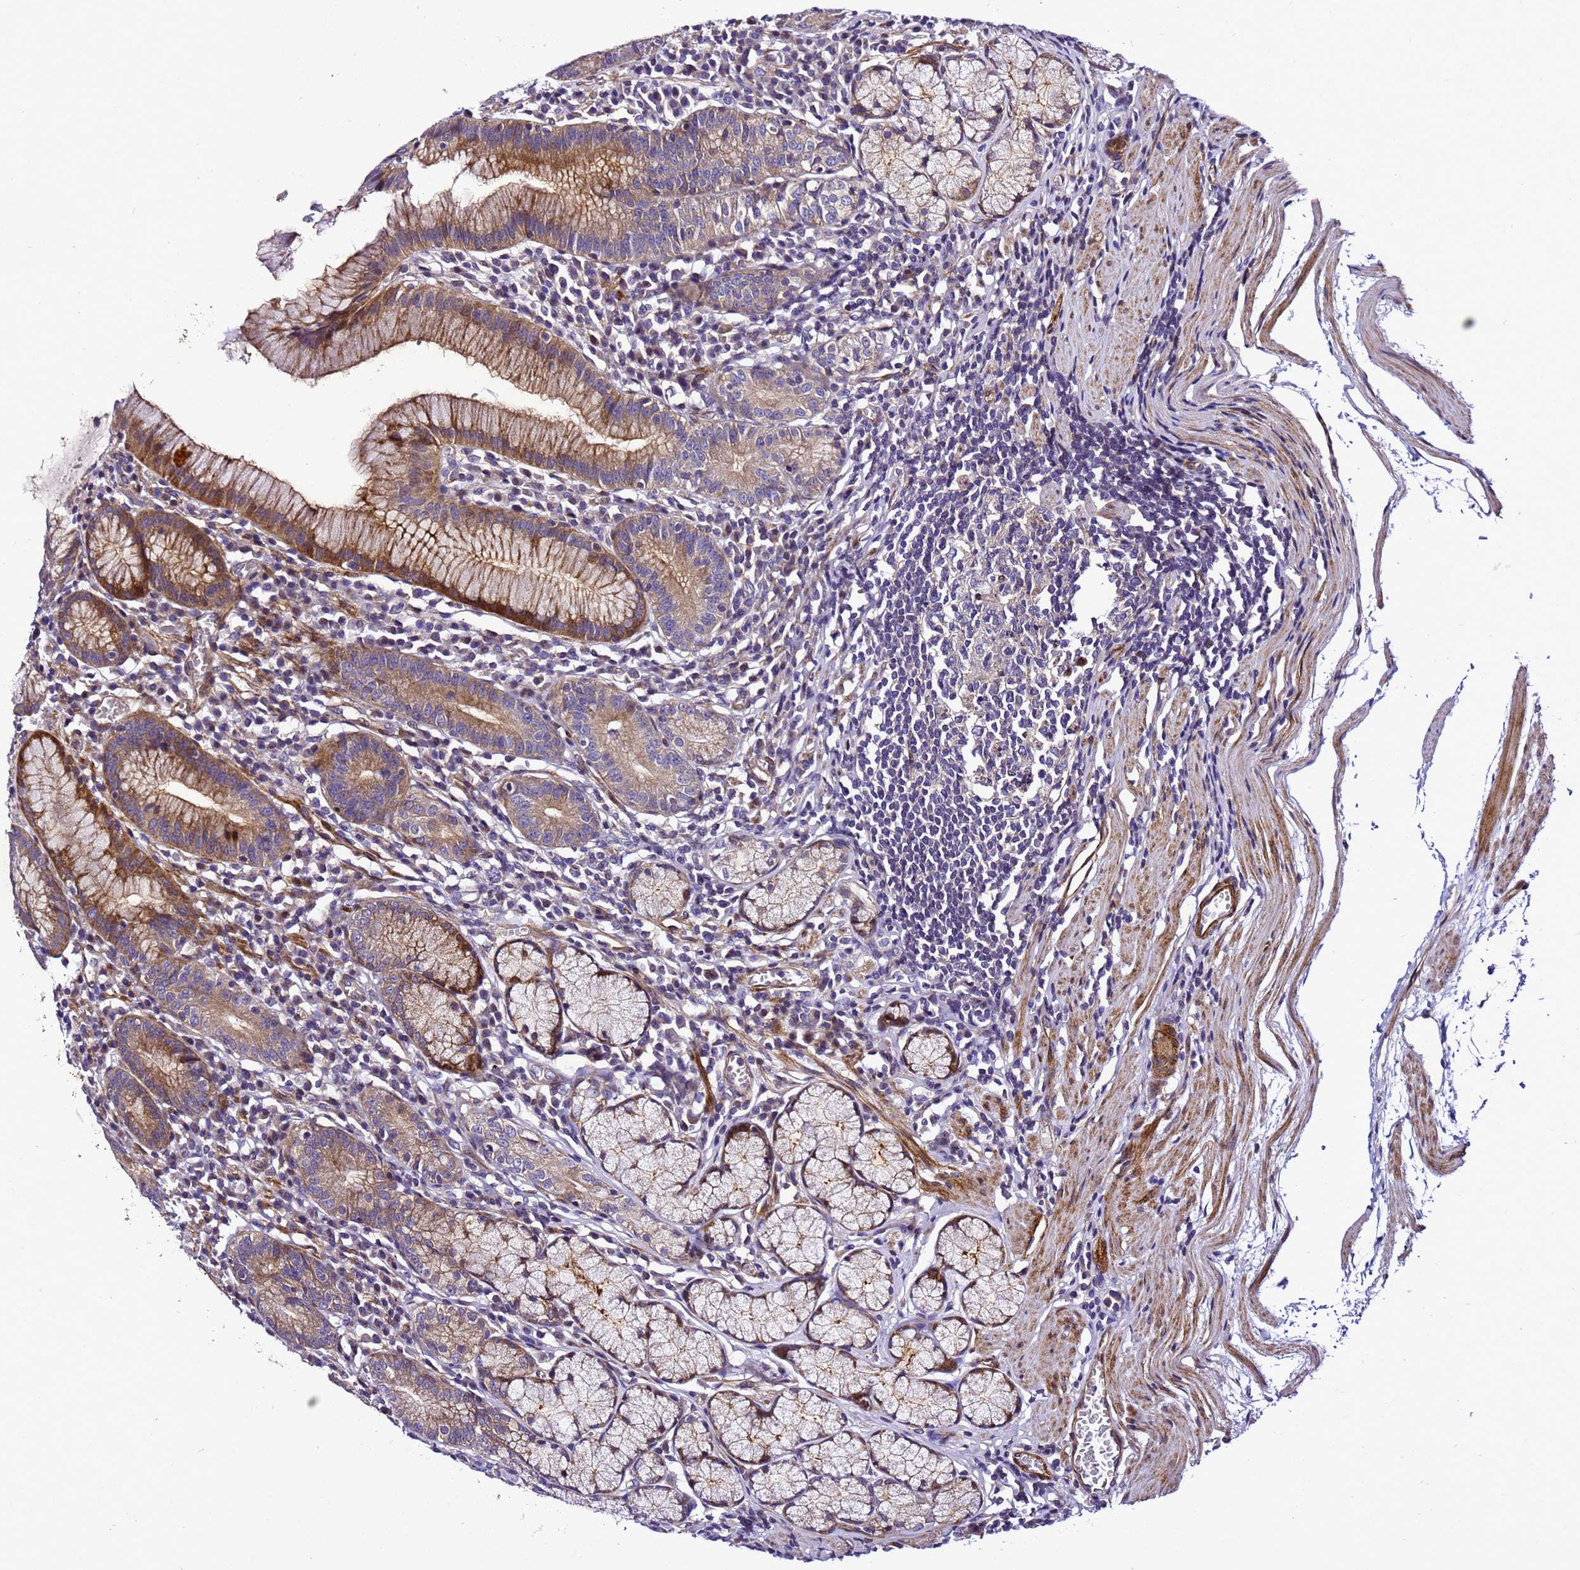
{"staining": {"intensity": "moderate", "quantity": ">75%", "location": "cytoplasmic/membranous"}, "tissue": "stomach", "cell_type": "Glandular cells", "image_type": "normal", "snomed": [{"axis": "morphology", "description": "Normal tissue, NOS"}, {"axis": "topography", "description": "Stomach"}], "caption": "This is a photomicrograph of IHC staining of normal stomach, which shows moderate positivity in the cytoplasmic/membranous of glandular cells.", "gene": "ZNF417", "patient": {"sex": "male", "age": 55}}